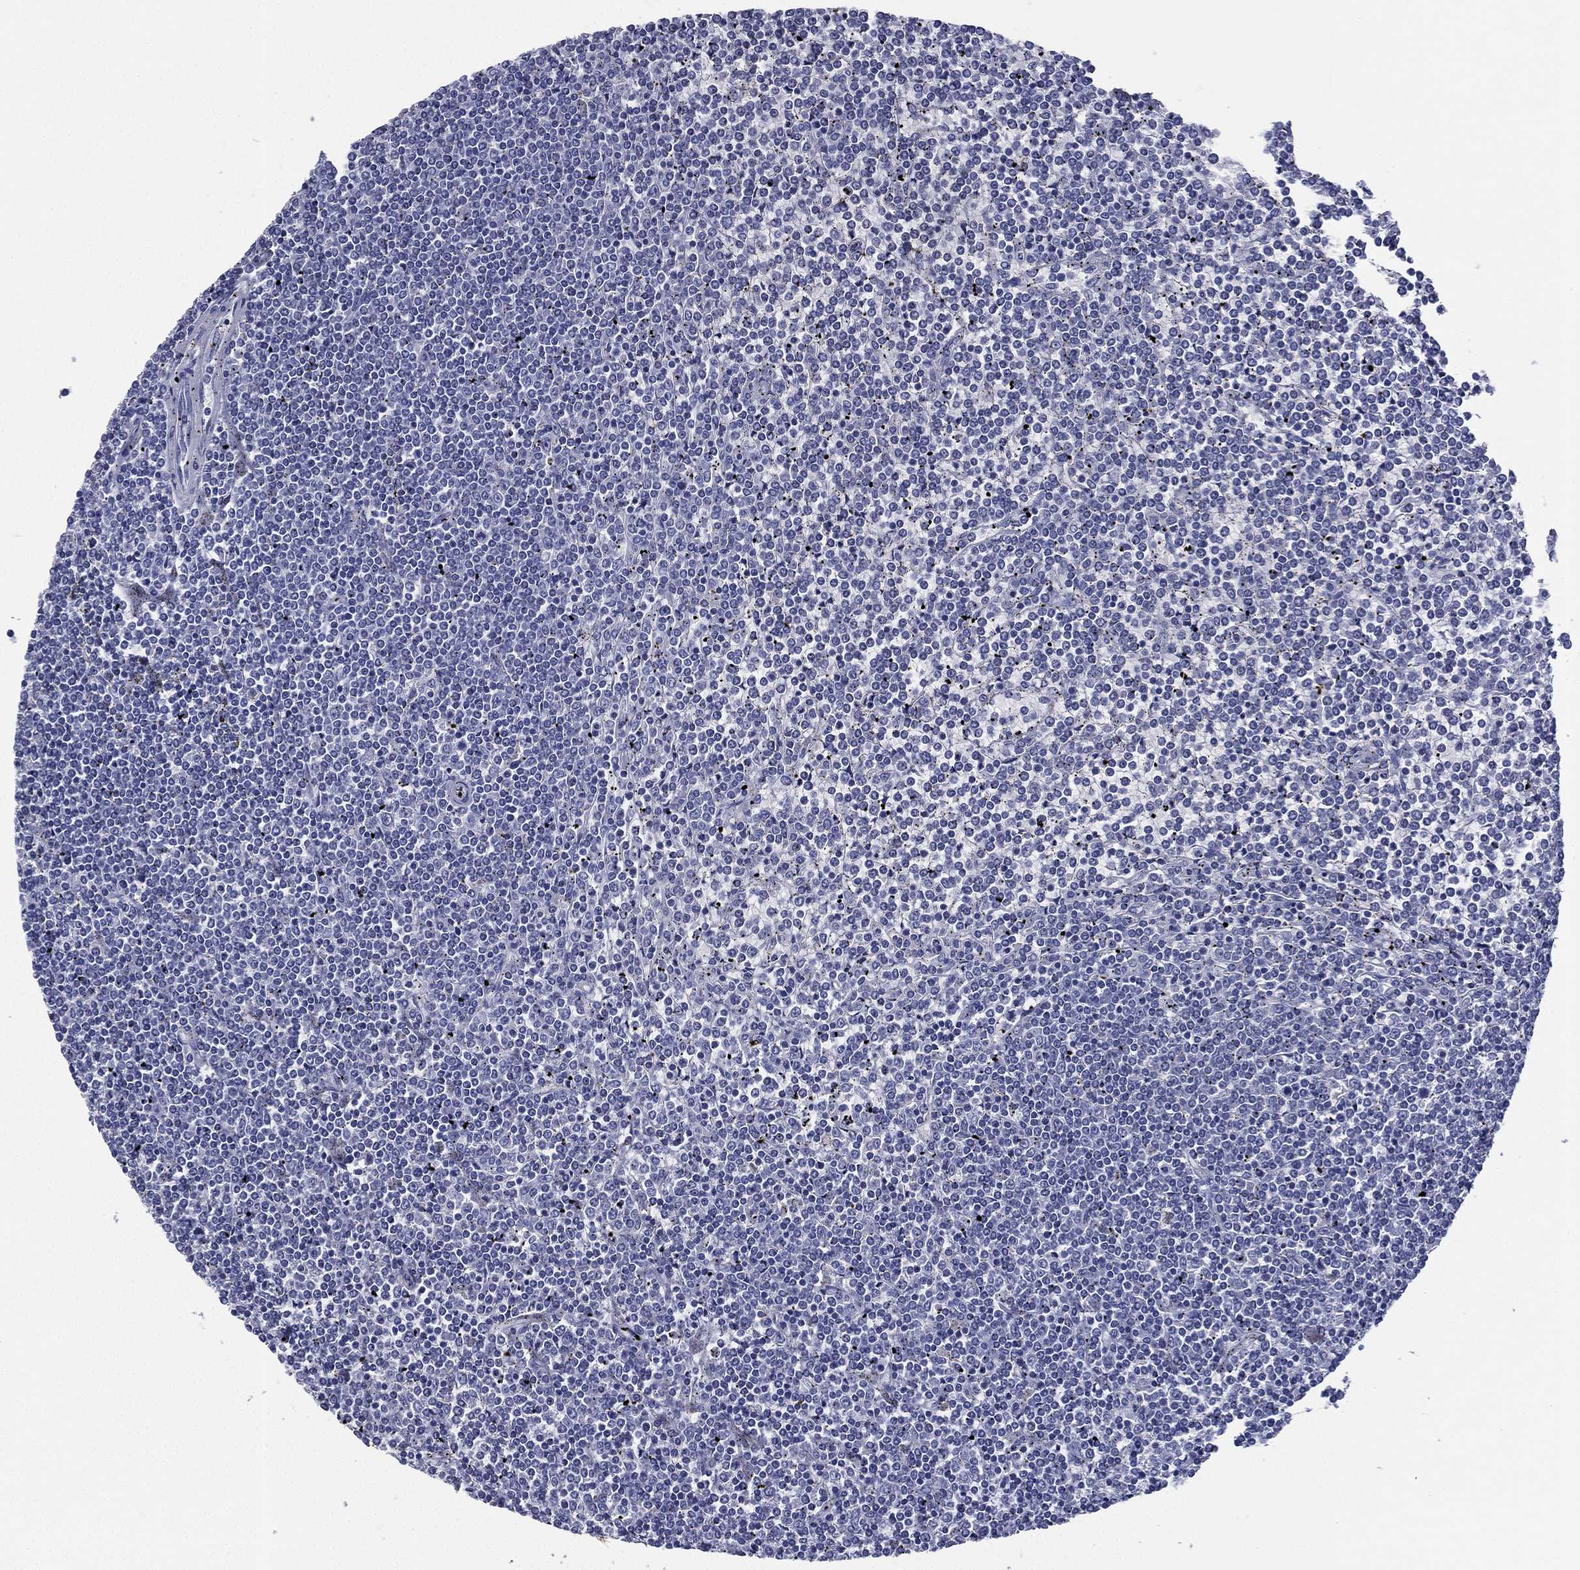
{"staining": {"intensity": "negative", "quantity": "none", "location": "none"}, "tissue": "lymphoma", "cell_type": "Tumor cells", "image_type": "cancer", "snomed": [{"axis": "morphology", "description": "Malignant lymphoma, non-Hodgkin's type, Low grade"}, {"axis": "topography", "description": "Spleen"}], "caption": "Tumor cells are negative for brown protein staining in malignant lymphoma, non-Hodgkin's type (low-grade).", "gene": "RSPH4A", "patient": {"sex": "female", "age": 19}}